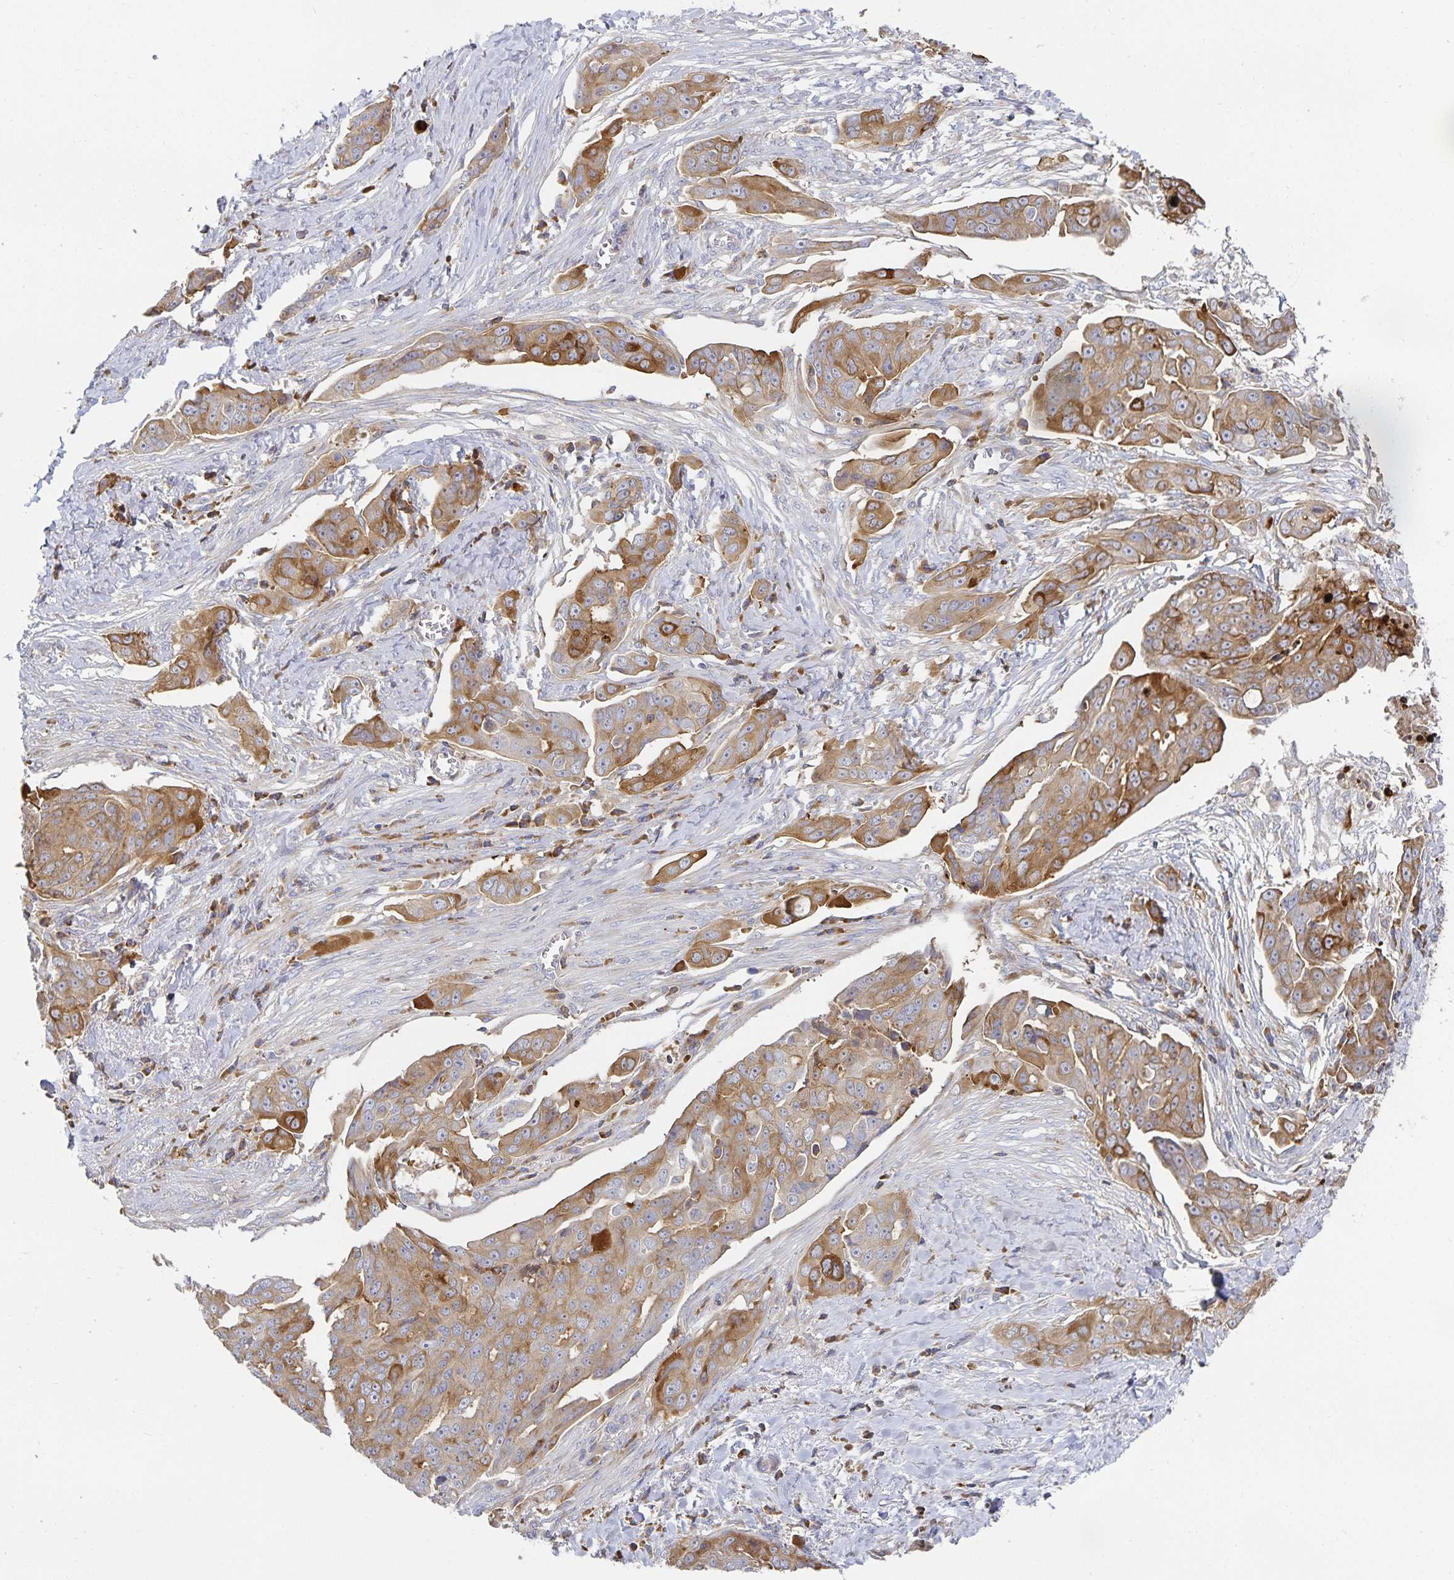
{"staining": {"intensity": "moderate", "quantity": "25%-75%", "location": "cytoplasmic/membranous"}, "tissue": "ovarian cancer", "cell_type": "Tumor cells", "image_type": "cancer", "snomed": [{"axis": "morphology", "description": "Carcinoma, endometroid"}, {"axis": "topography", "description": "Ovary"}], "caption": "A high-resolution histopathology image shows immunohistochemistry staining of ovarian cancer (endometroid carcinoma), which displays moderate cytoplasmic/membranous positivity in about 25%-75% of tumor cells.", "gene": "NOMO1", "patient": {"sex": "female", "age": 70}}